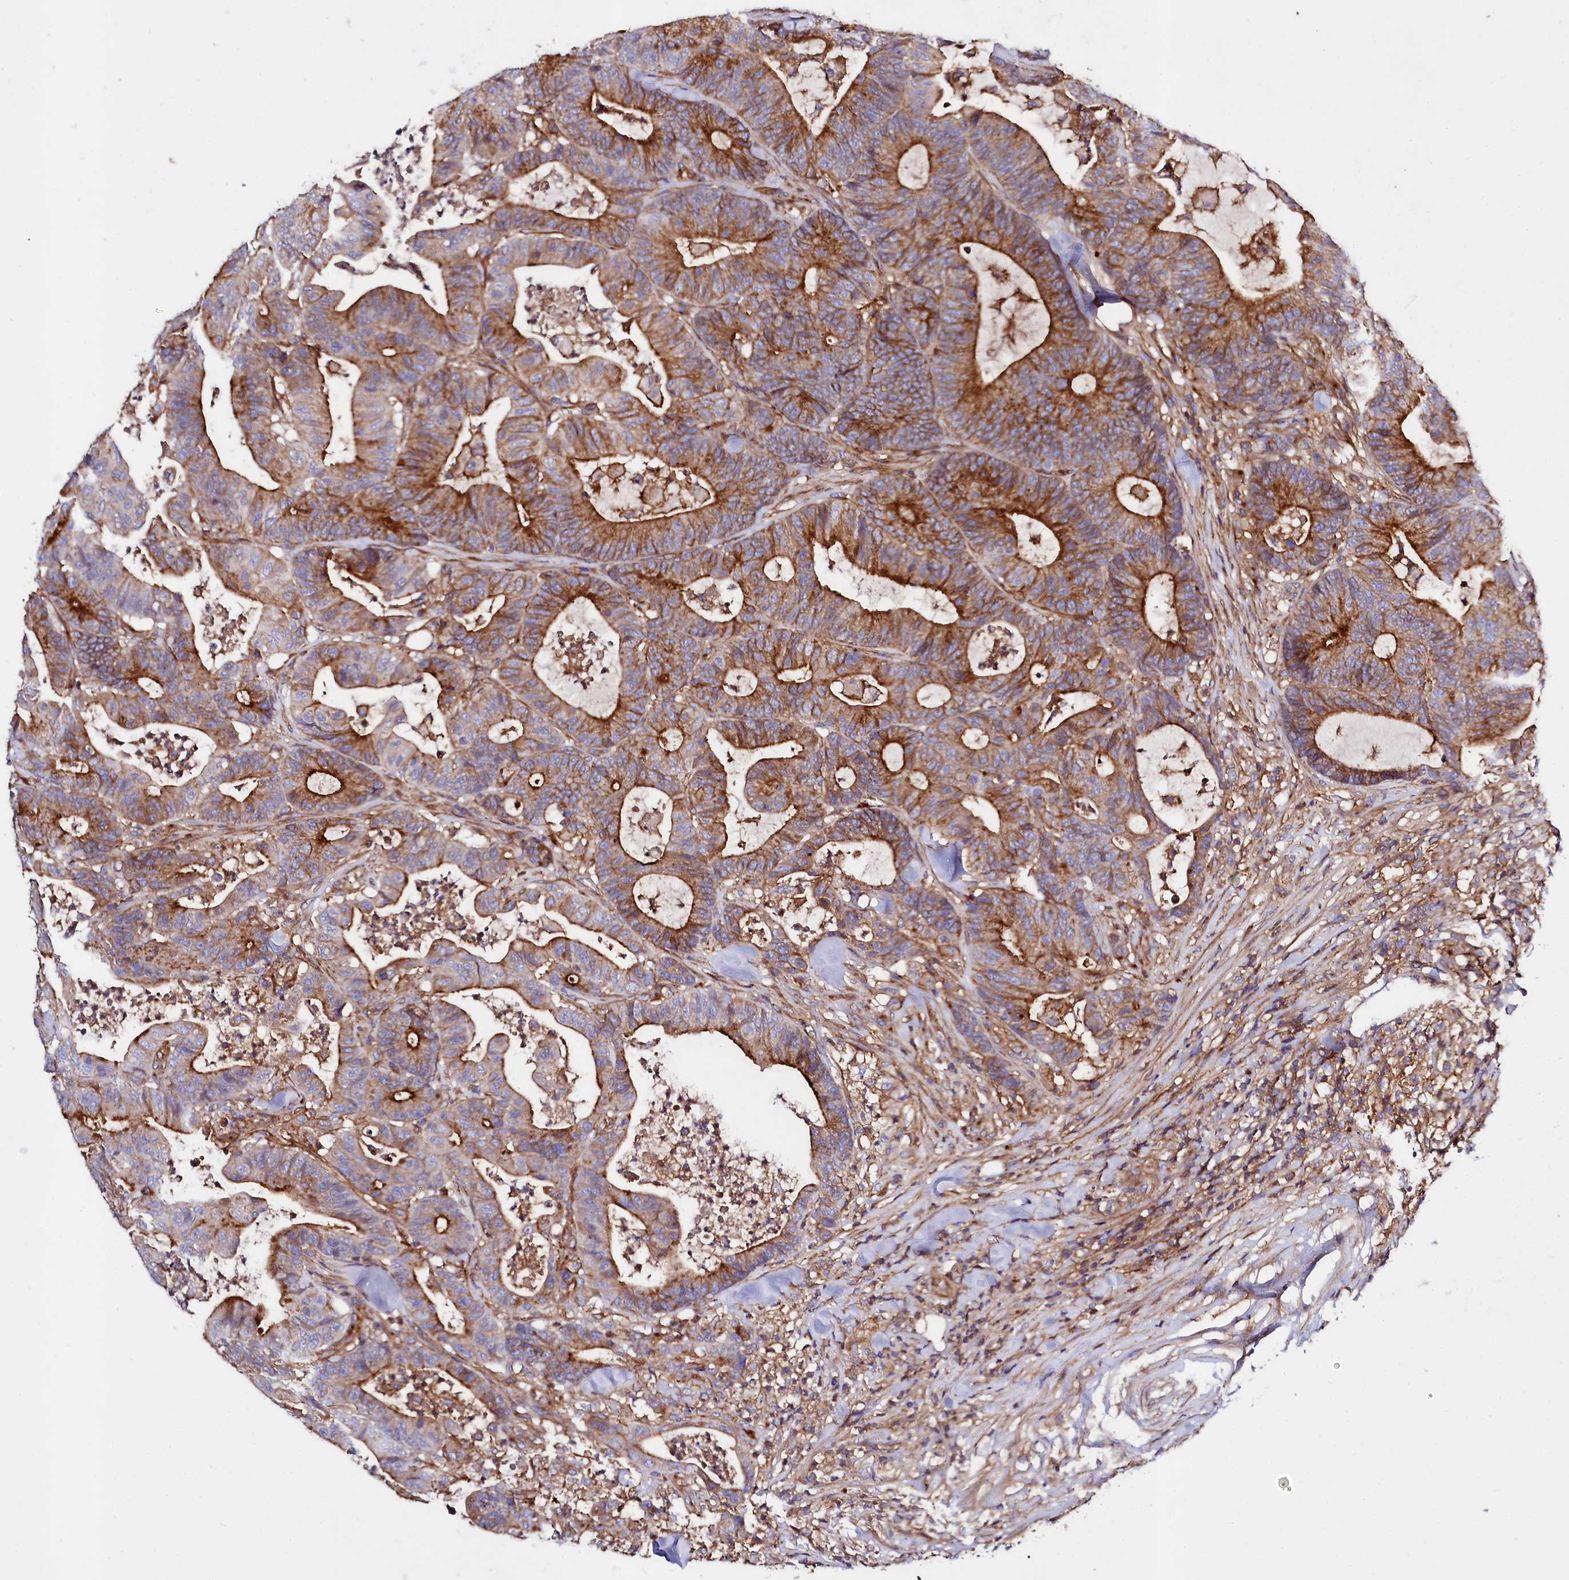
{"staining": {"intensity": "strong", "quantity": ">75%", "location": "cytoplasmic/membranous"}, "tissue": "colorectal cancer", "cell_type": "Tumor cells", "image_type": "cancer", "snomed": [{"axis": "morphology", "description": "Adenocarcinoma, NOS"}, {"axis": "topography", "description": "Colon"}], "caption": "Protein staining exhibits strong cytoplasmic/membranous expression in approximately >75% of tumor cells in colorectal cancer (adenocarcinoma).", "gene": "ANO6", "patient": {"sex": "female", "age": 84}}